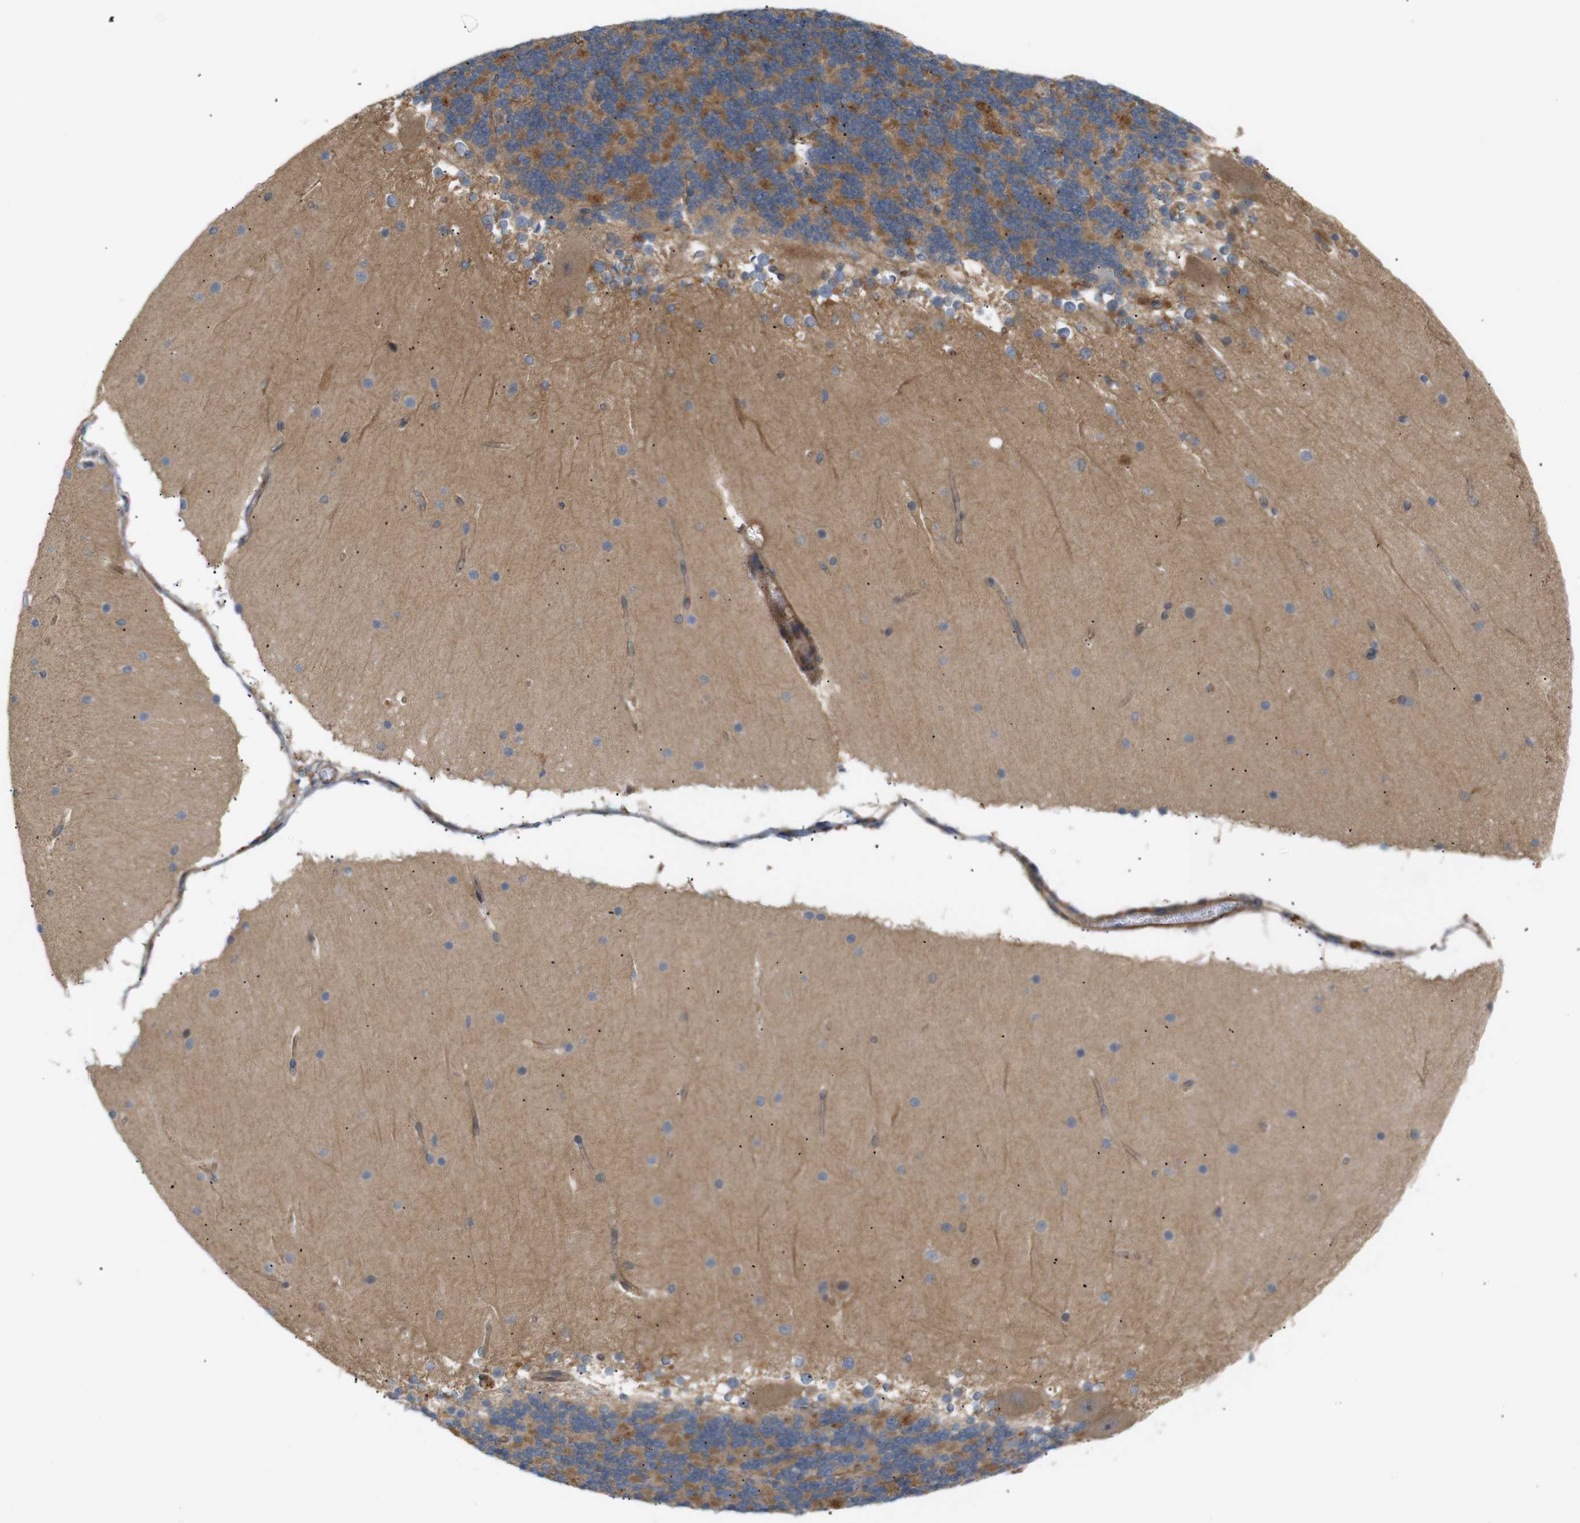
{"staining": {"intensity": "moderate", "quantity": "25%-75%", "location": "cytoplasmic/membranous"}, "tissue": "cerebellum", "cell_type": "Cells in granular layer", "image_type": "normal", "snomed": [{"axis": "morphology", "description": "Normal tissue, NOS"}, {"axis": "topography", "description": "Cerebellum"}], "caption": "Approximately 25%-75% of cells in granular layer in unremarkable human cerebellum display moderate cytoplasmic/membranous protein expression as visualized by brown immunohistochemical staining.", "gene": "RPTOR", "patient": {"sex": "female", "age": 19}}